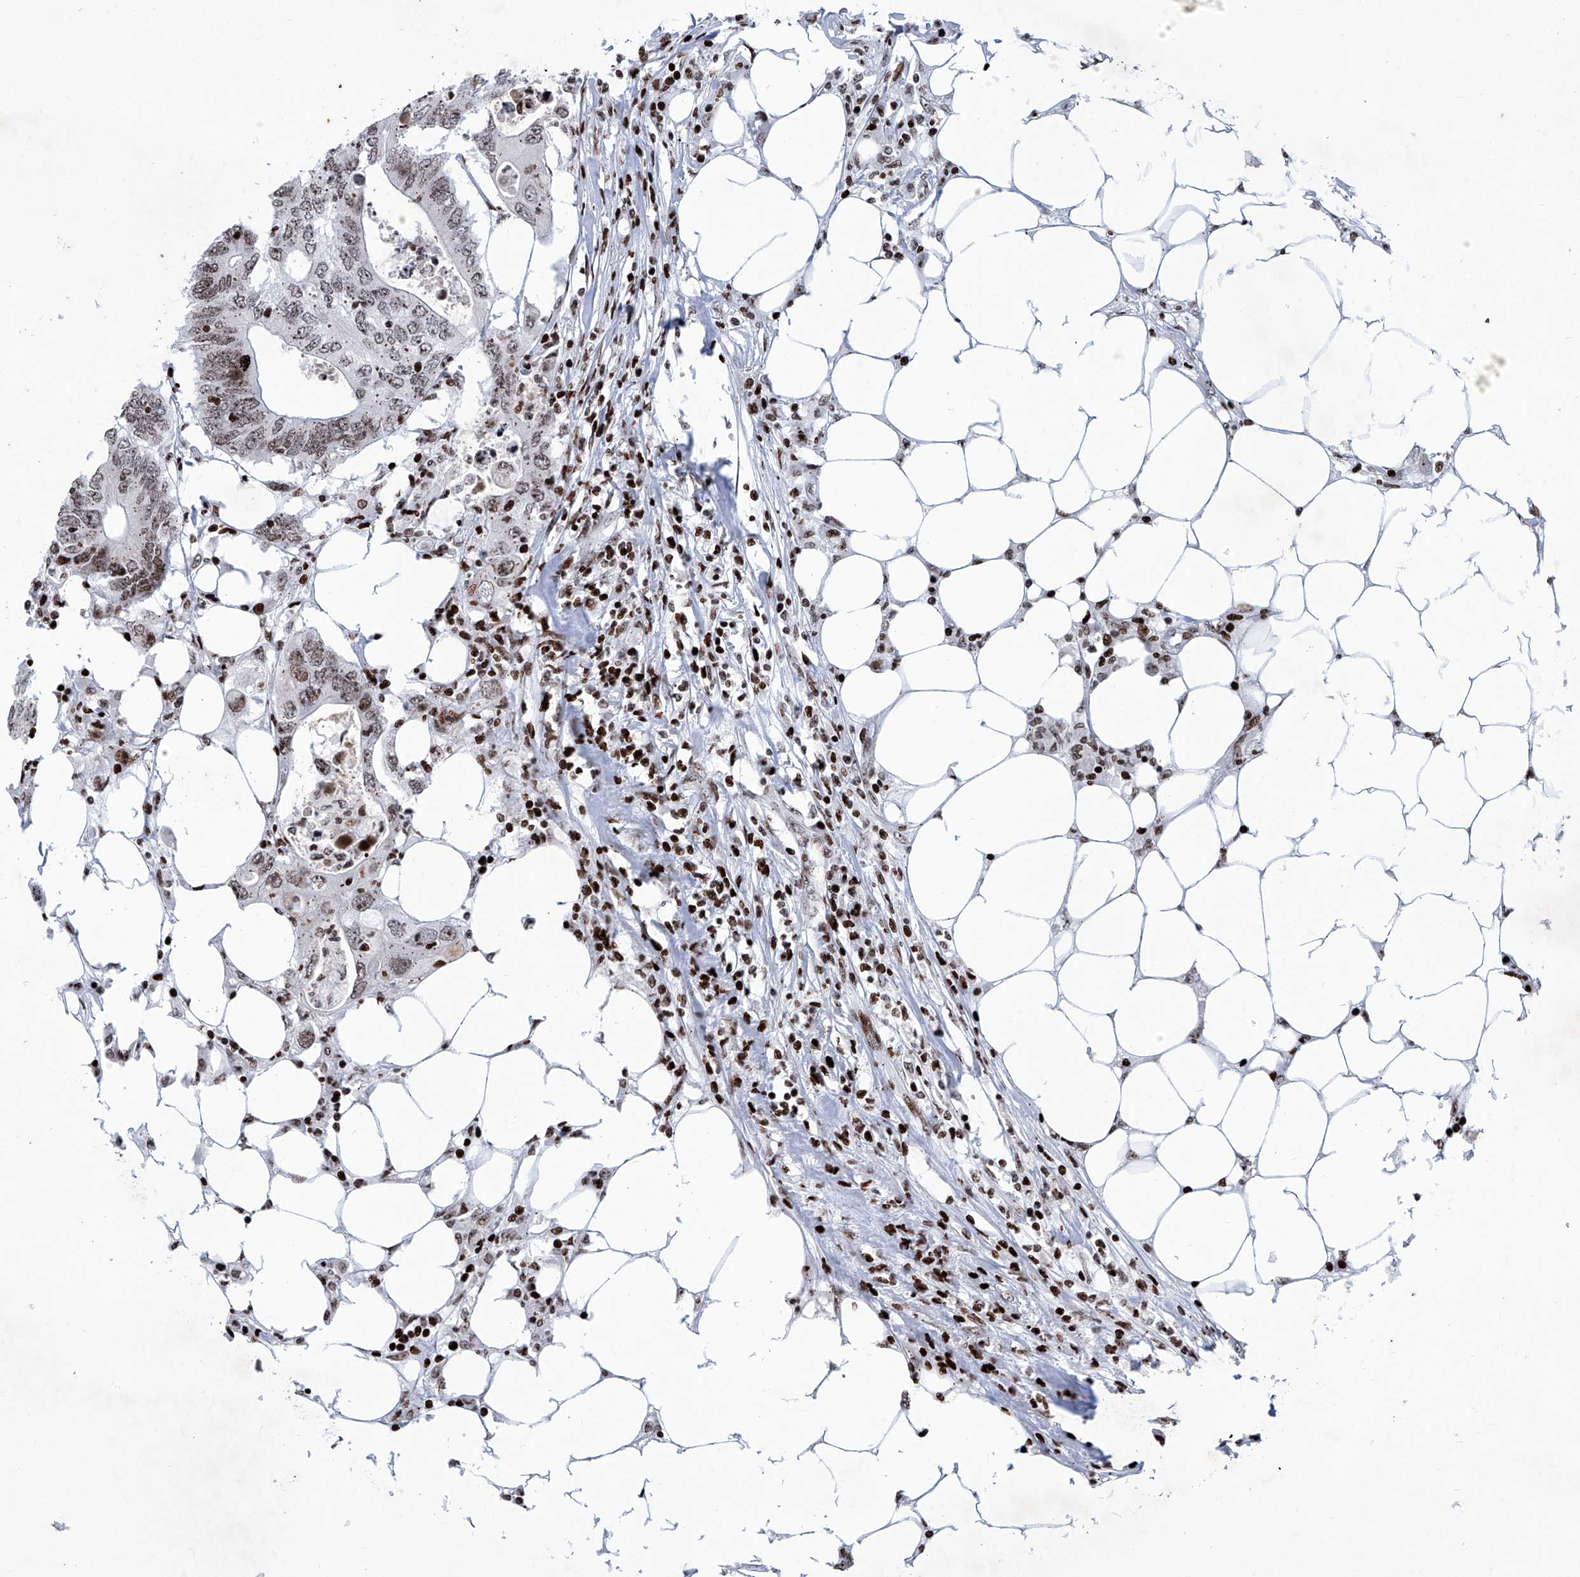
{"staining": {"intensity": "weak", "quantity": ">75%", "location": "nuclear"}, "tissue": "colorectal cancer", "cell_type": "Tumor cells", "image_type": "cancer", "snomed": [{"axis": "morphology", "description": "Adenocarcinoma, NOS"}, {"axis": "topography", "description": "Colon"}], "caption": "IHC micrograph of neoplastic tissue: human colorectal cancer (adenocarcinoma) stained using IHC shows low levels of weak protein expression localized specifically in the nuclear of tumor cells, appearing as a nuclear brown color.", "gene": "HEY2", "patient": {"sex": "male", "age": 71}}